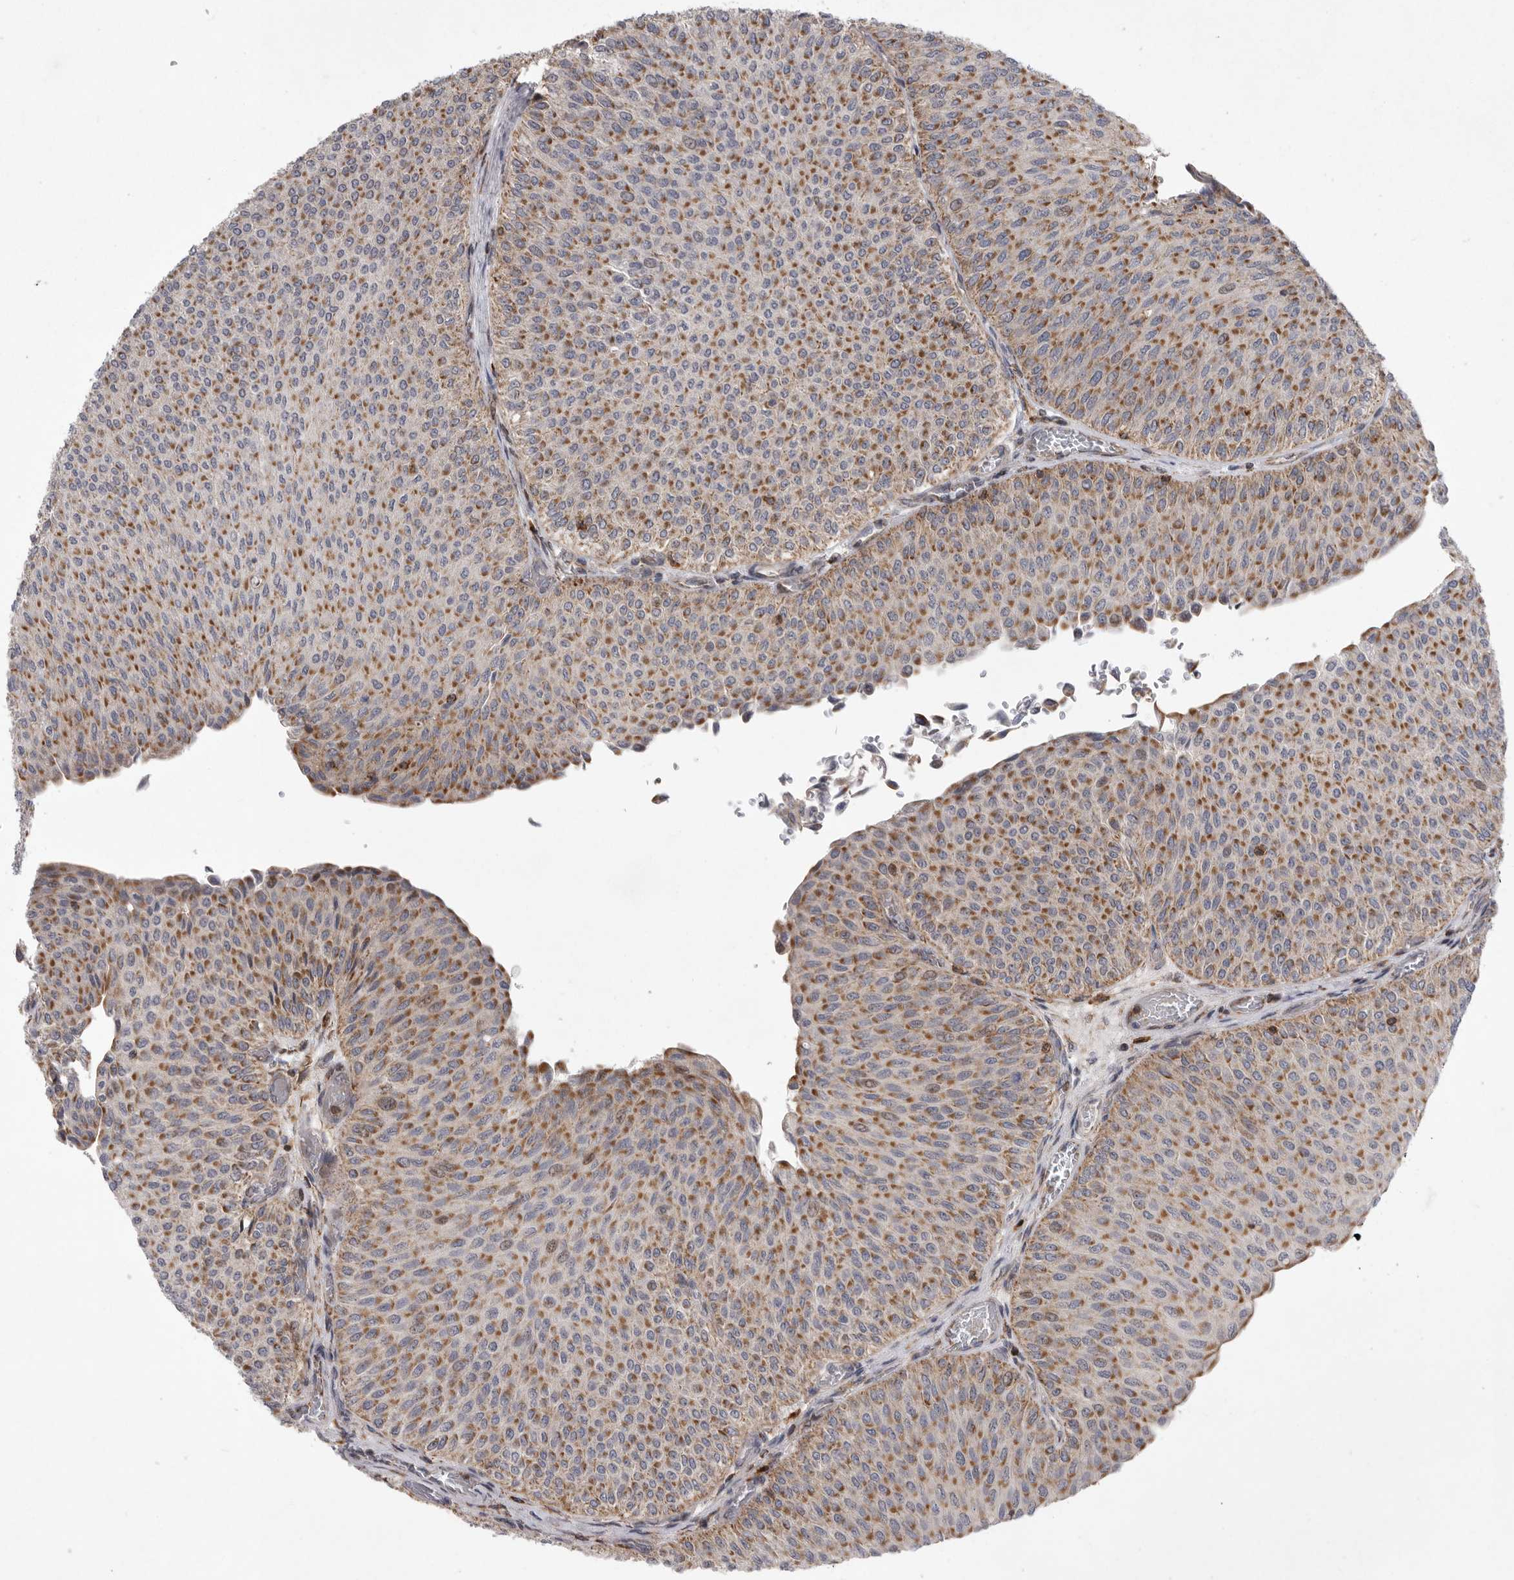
{"staining": {"intensity": "moderate", "quantity": ">75%", "location": "cytoplasmic/membranous"}, "tissue": "urothelial cancer", "cell_type": "Tumor cells", "image_type": "cancer", "snomed": [{"axis": "morphology", "description": "Urothelial carcinoma, Low grade"}, {"axis": "topography", "description": "Urinary bladder"}], "caption": "Urothelial cancer stained with immunohistochemistry displays moderate cytoplasmic/membranous positivity in about >75% of tumor cells.", "gene": "MPZL1", "patient": {"sex": "male", "age": 78}}